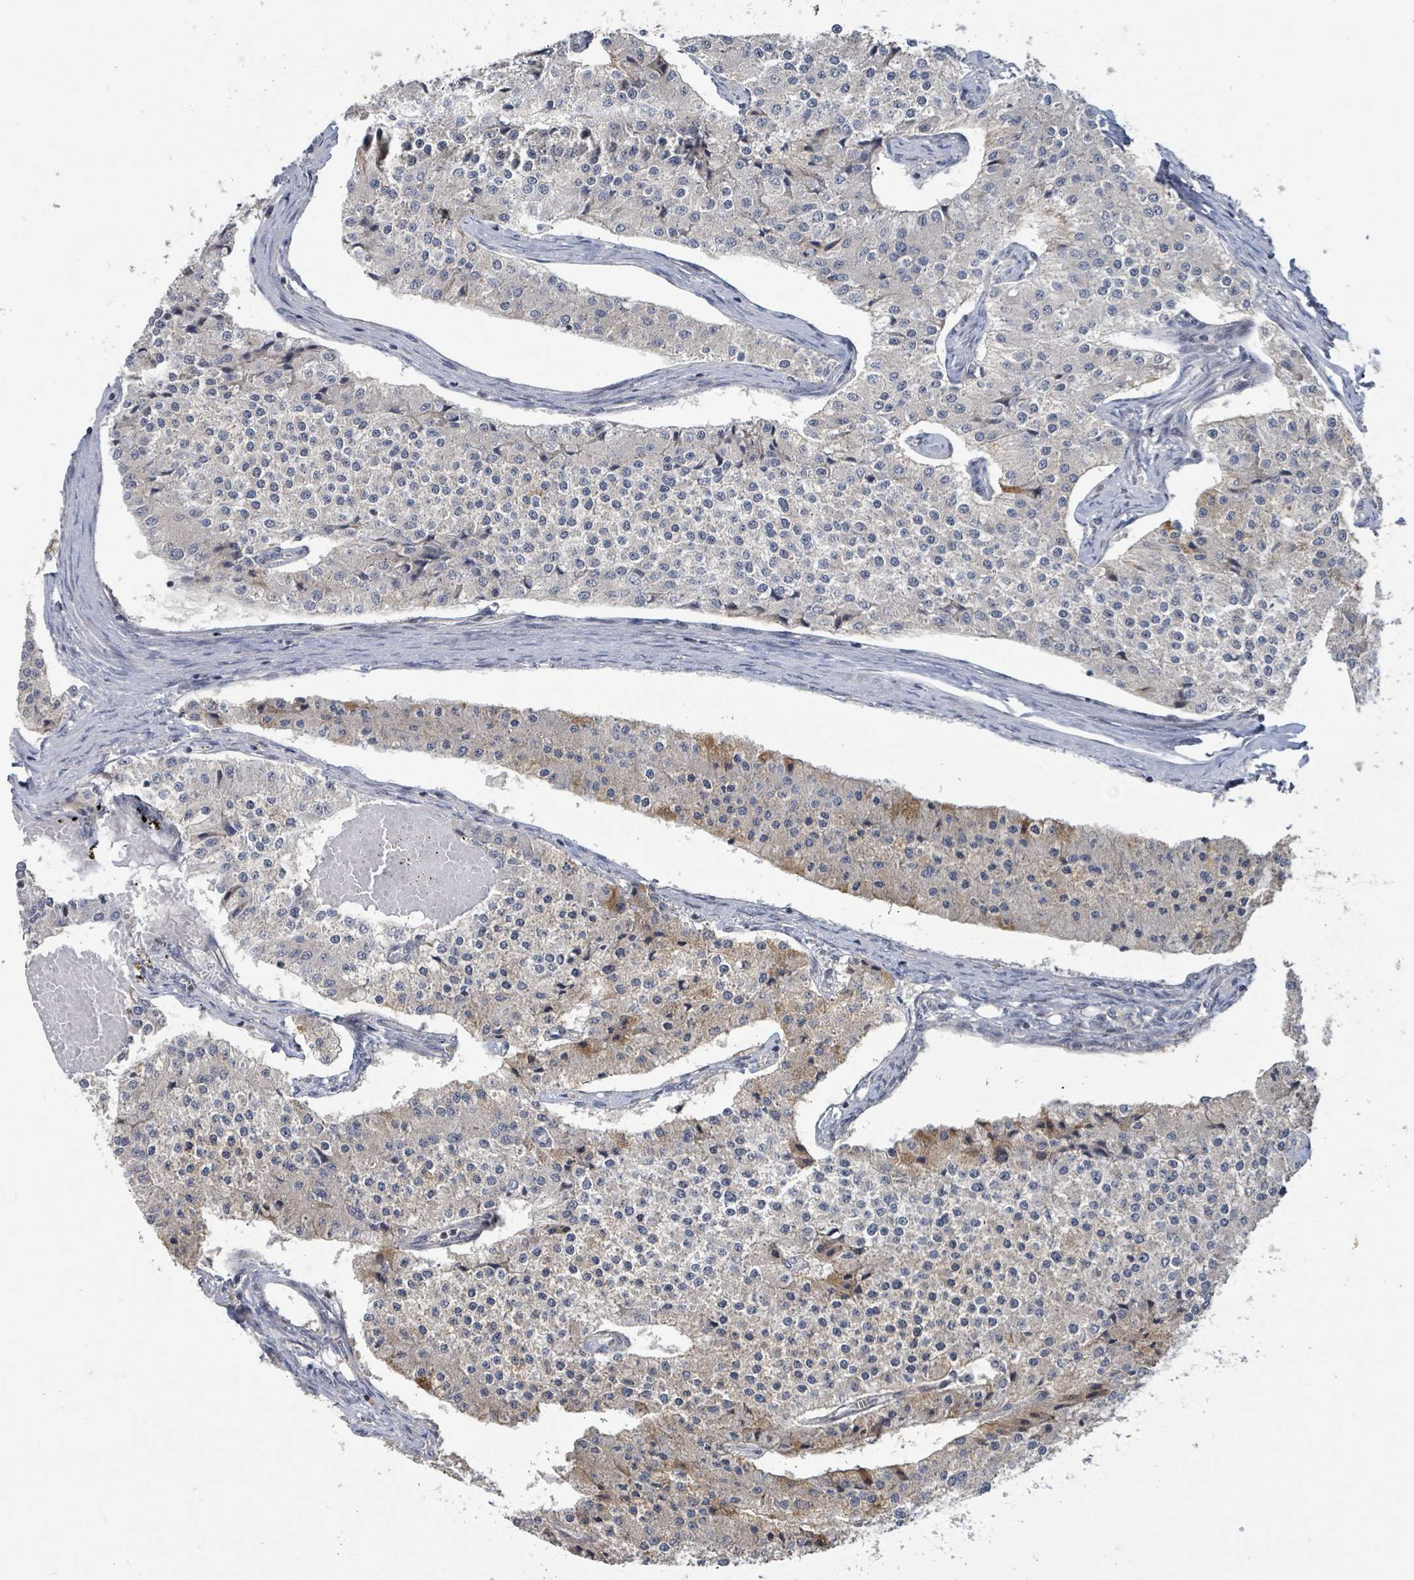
{"staining": {"intensity": "moderate", "quantity": "<25%", "location": "cytoplasmic/membranous"}, "tissue": "carcinoid", "cell_type": "Tumor cells", "image_type": "cancer", "snomed": [{"axis": "morphology", "description": "Carcinoid, malignant, NOS"}, {"axis": "topography", "description": "Colon"}], "caption": "Carcinoid (malignant) stained with a brown dye demonstrates moderate cytoplasmic/membranous positive positivity in about <25% of tumor cells.", "gene": "ZBTB14", "patient": {"sex": "female", "age": 52}}